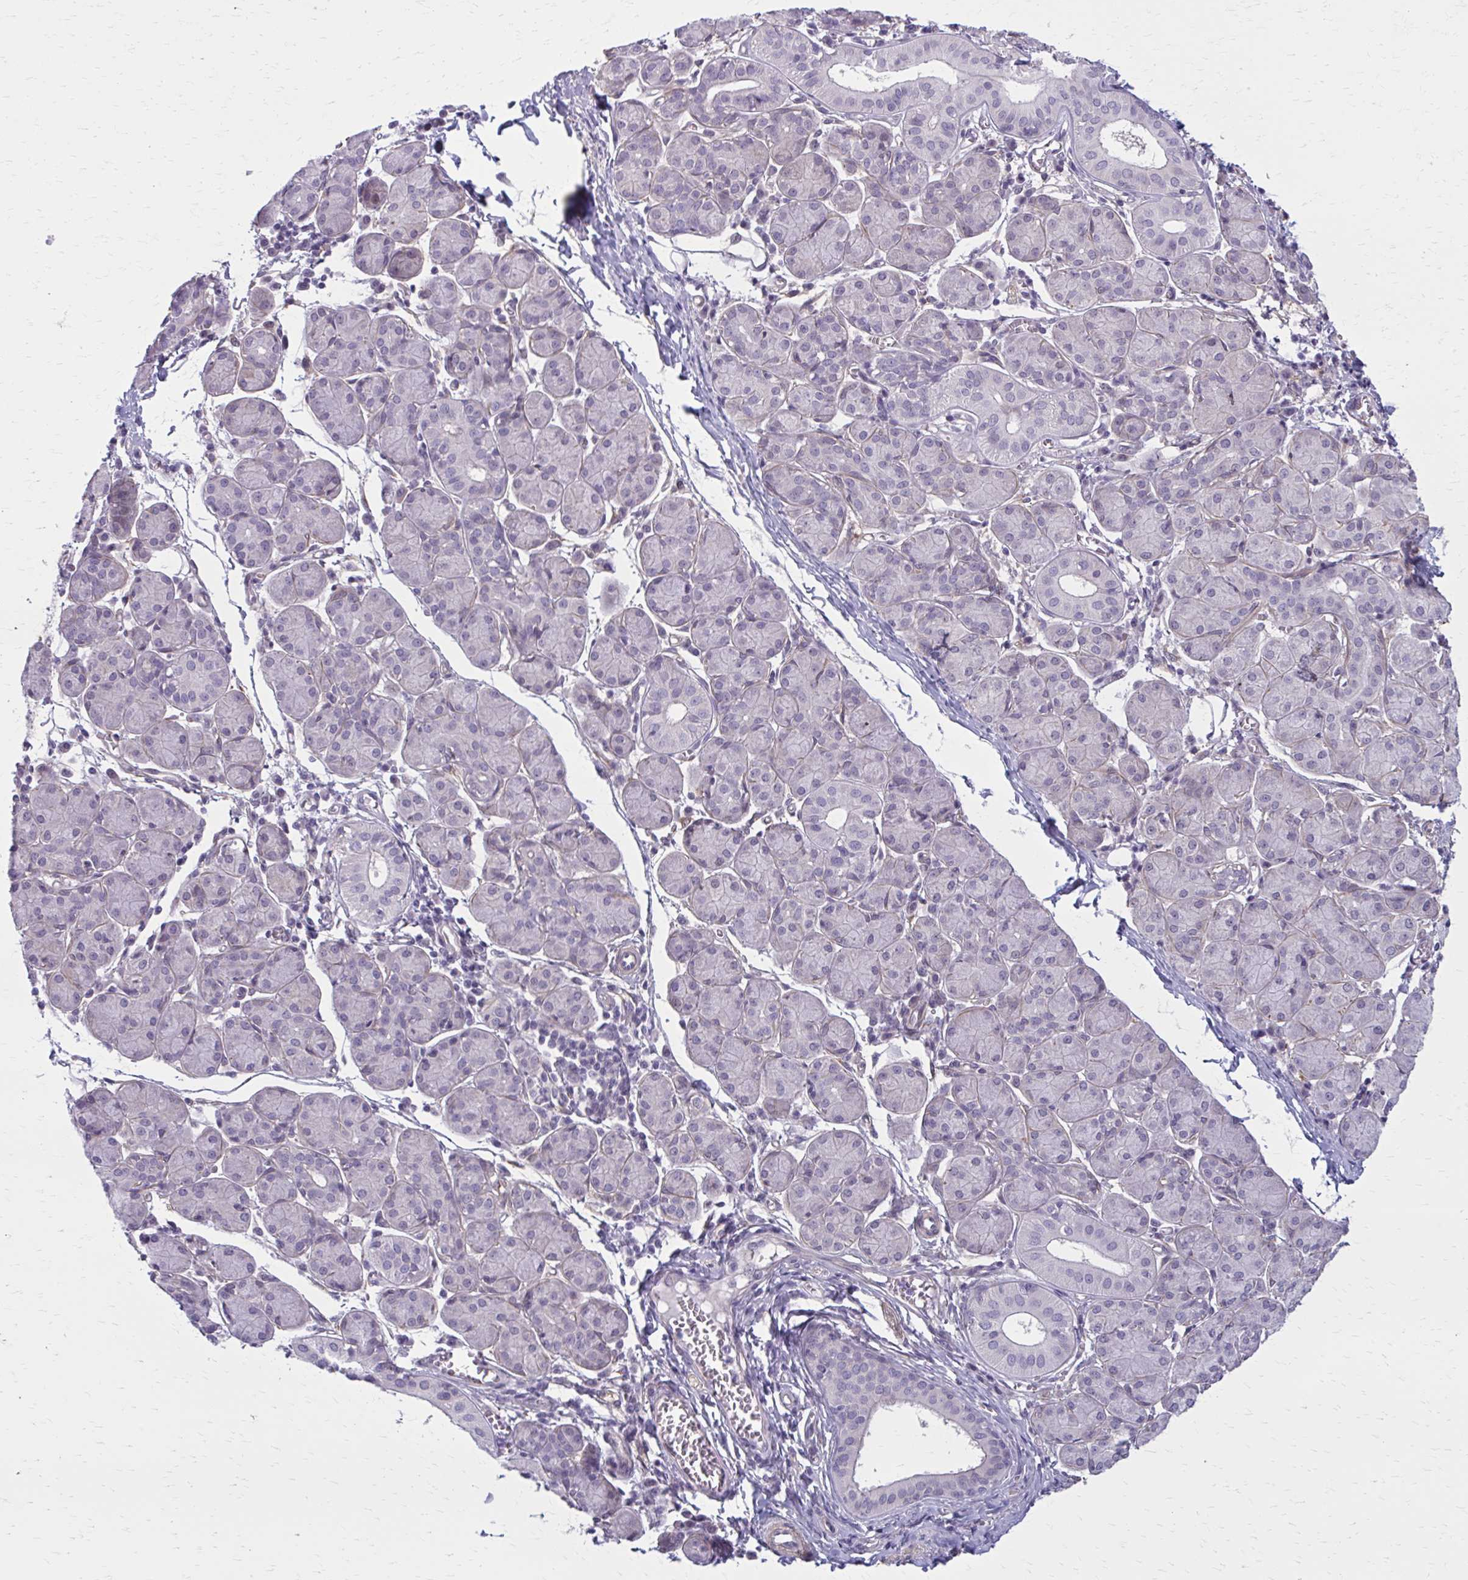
{"staining": {"intensity": "negative", "quantity": "none", "location": "none"}, "tissue": "salivary gland", "cell_type": "Glandular cells", "image_type": "normal", "snomed": [{"axis": "morphology", "description": "Normal tissue, NOS"}, {"axis": "morphology", "description": "Inflammation, NOS"}, {"axis": "topography", "description": "Lymph node"}, {"axis": "topography", "description": "Salivary gland"}], "caption": "Immunohistochemistry (IHC) of normal salivary gland demonstrates no staining in glandular cells.", "gene": "NUMBL", "patient": {"sex": "male", "age": 3}}